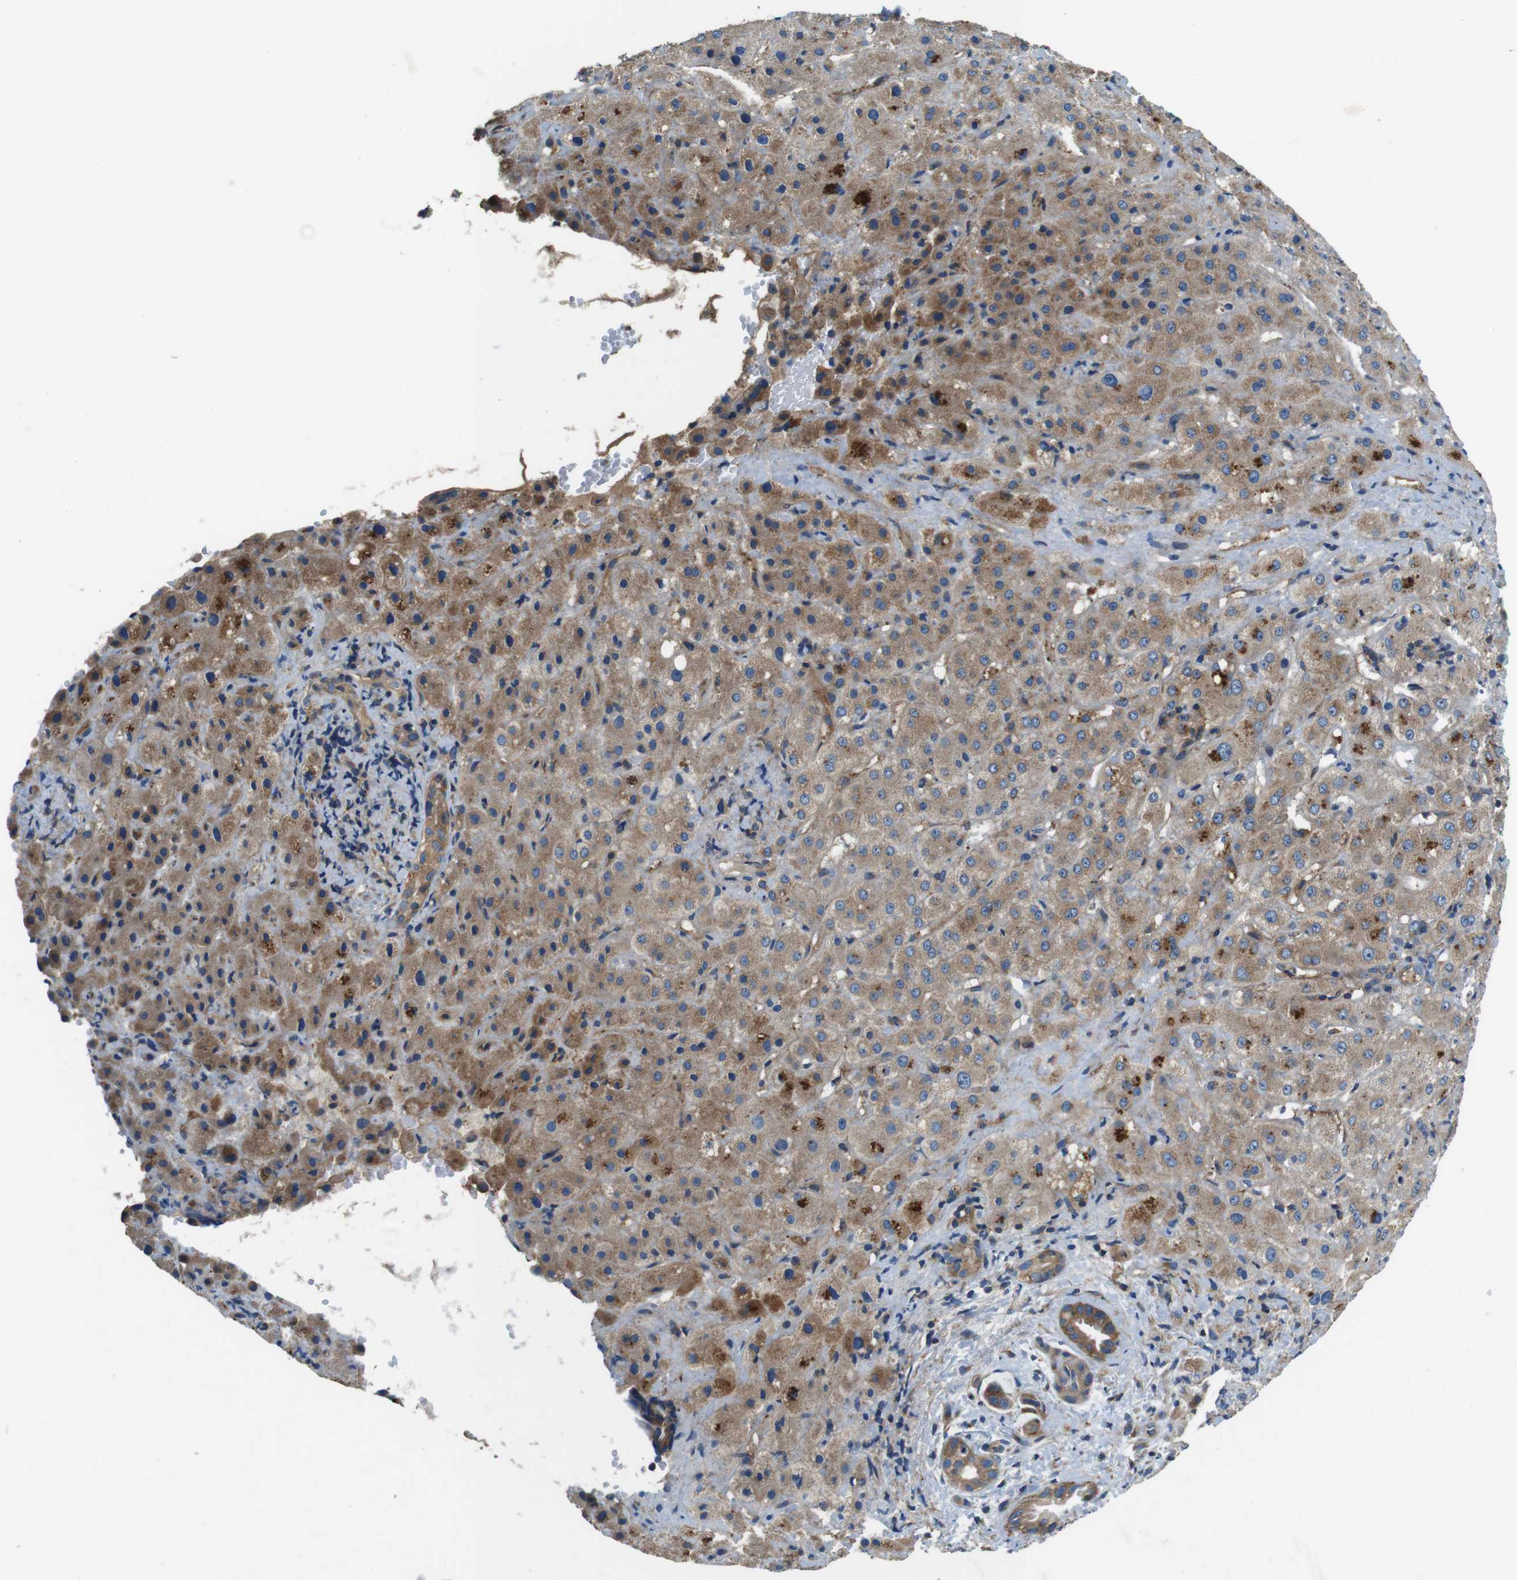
{"staining": {"intensity": "moderate", "quantity": ">75%", "location": "cytoplasmic/membranous"}, "tissue": "liver cancer", "cell_type": "Tumor cells", "image_type": "cancer", "snomed": [{"axis": "morphology", "description": "Cholangiocarcinoma"}, {"axis": "topography", "description": "Liver"}], "caption": "Immunohistochemical staining of human liver cancer shows medium levels of moderate cytoplasmic/membranous protein expression in approximately >75% of tumor cells.", "gene": "DENND4C", "patient": {"sex": "female", "age": 65}}